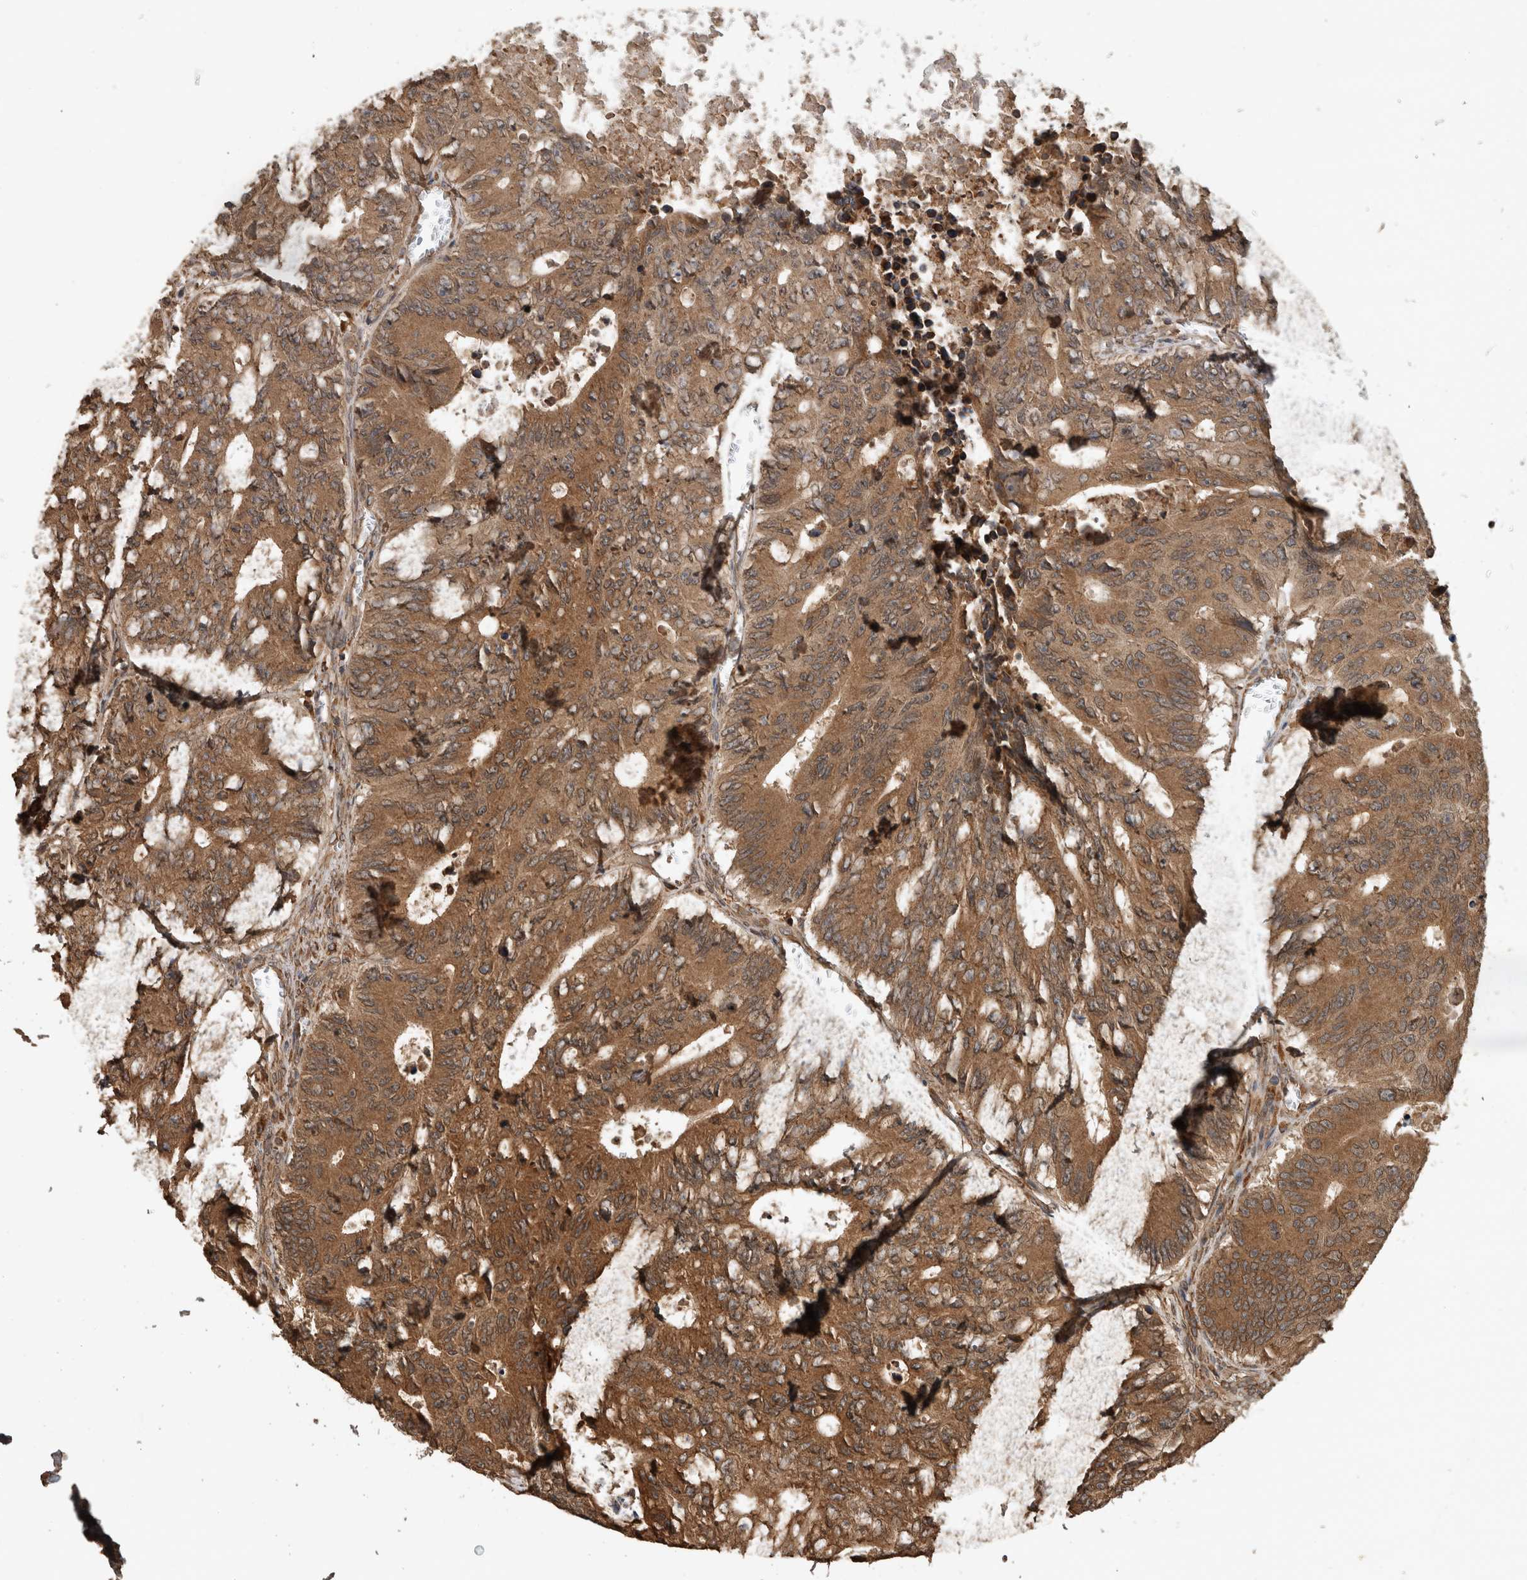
{"staining": {"intensity": "moderate", "quantity": ">75%", "location": "cytoplasmic/membranous"}, "tissue": "colorectal cancer", "cell_type": "Tumor cells", "image_type": "cancer", "snomed": [{"axis": "morphology", "description": "Adenocarcinoma, NOS"}, {"axis": "topography", "description": "Colon"}], "caption": "Tumor cells reveal moderate cytoplasmic/membranous expression in about >75% of cells in colorectal cancer (adenocarcinoma).", "gene": "OTUD7B", "patient": {"sex": "male", "age": 87}}